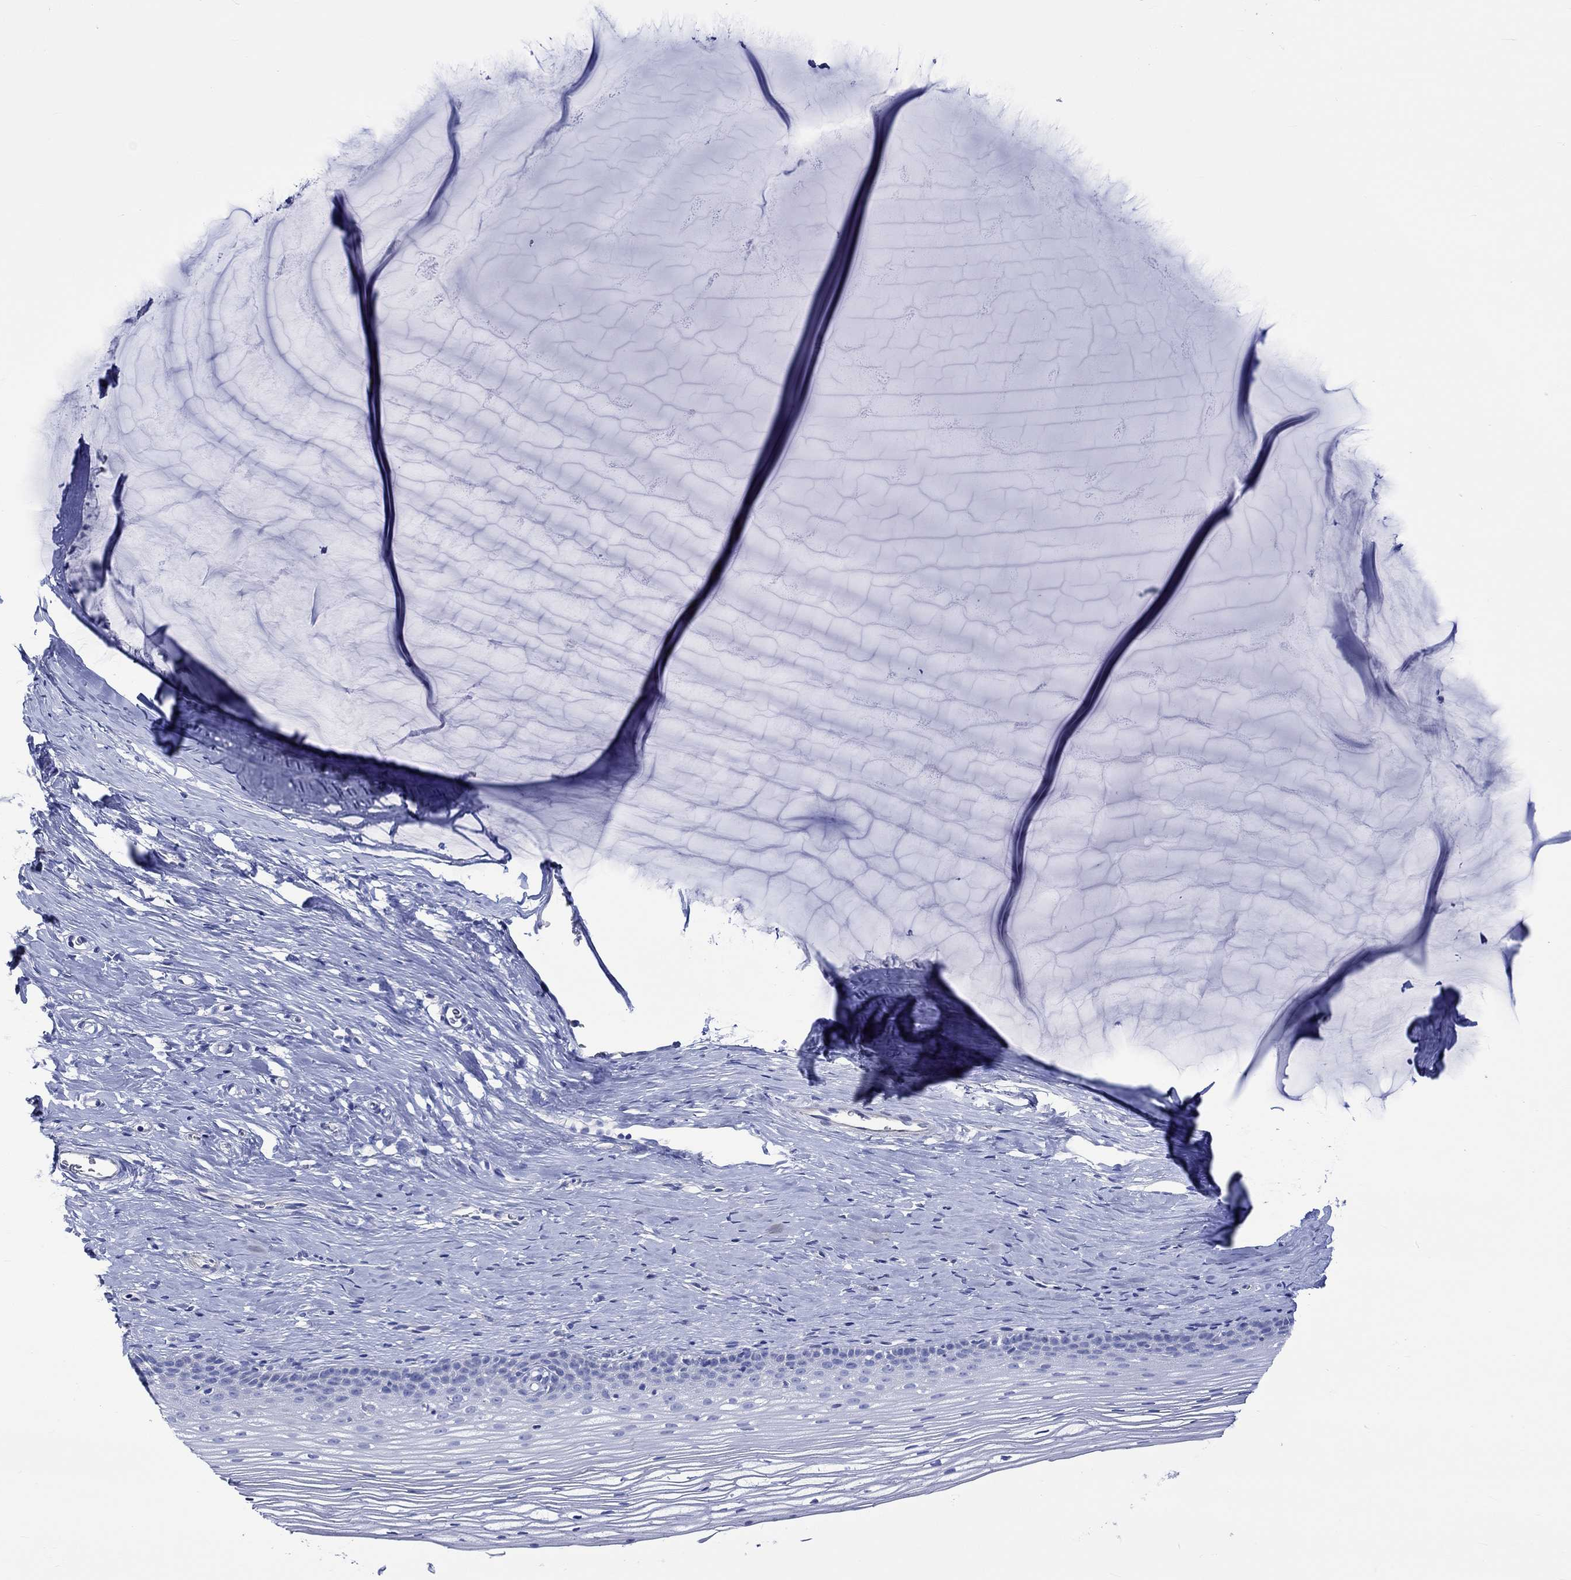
{"staining": {"intensity": "negative", "quantity": "none", "location": "none"}, "tissue": "cervix", "cell_type": "Glandular cells", "image_type": "normal", "snomed": [{"axis": "morphology", "description": "Normal tissue, NOS"}, {"axis": "topography", "description": "Cervix"}], "caption": "IHC of benign cervix reveals no expression in glandular cells. (Stains: DAB immunohistochemistry (IHC) with hematoxylin counter stain, Microscopy: brightfield microscopy at high magnification).", "gene": "HARBI1", "patient": {"sex": "female", "age": 40}}